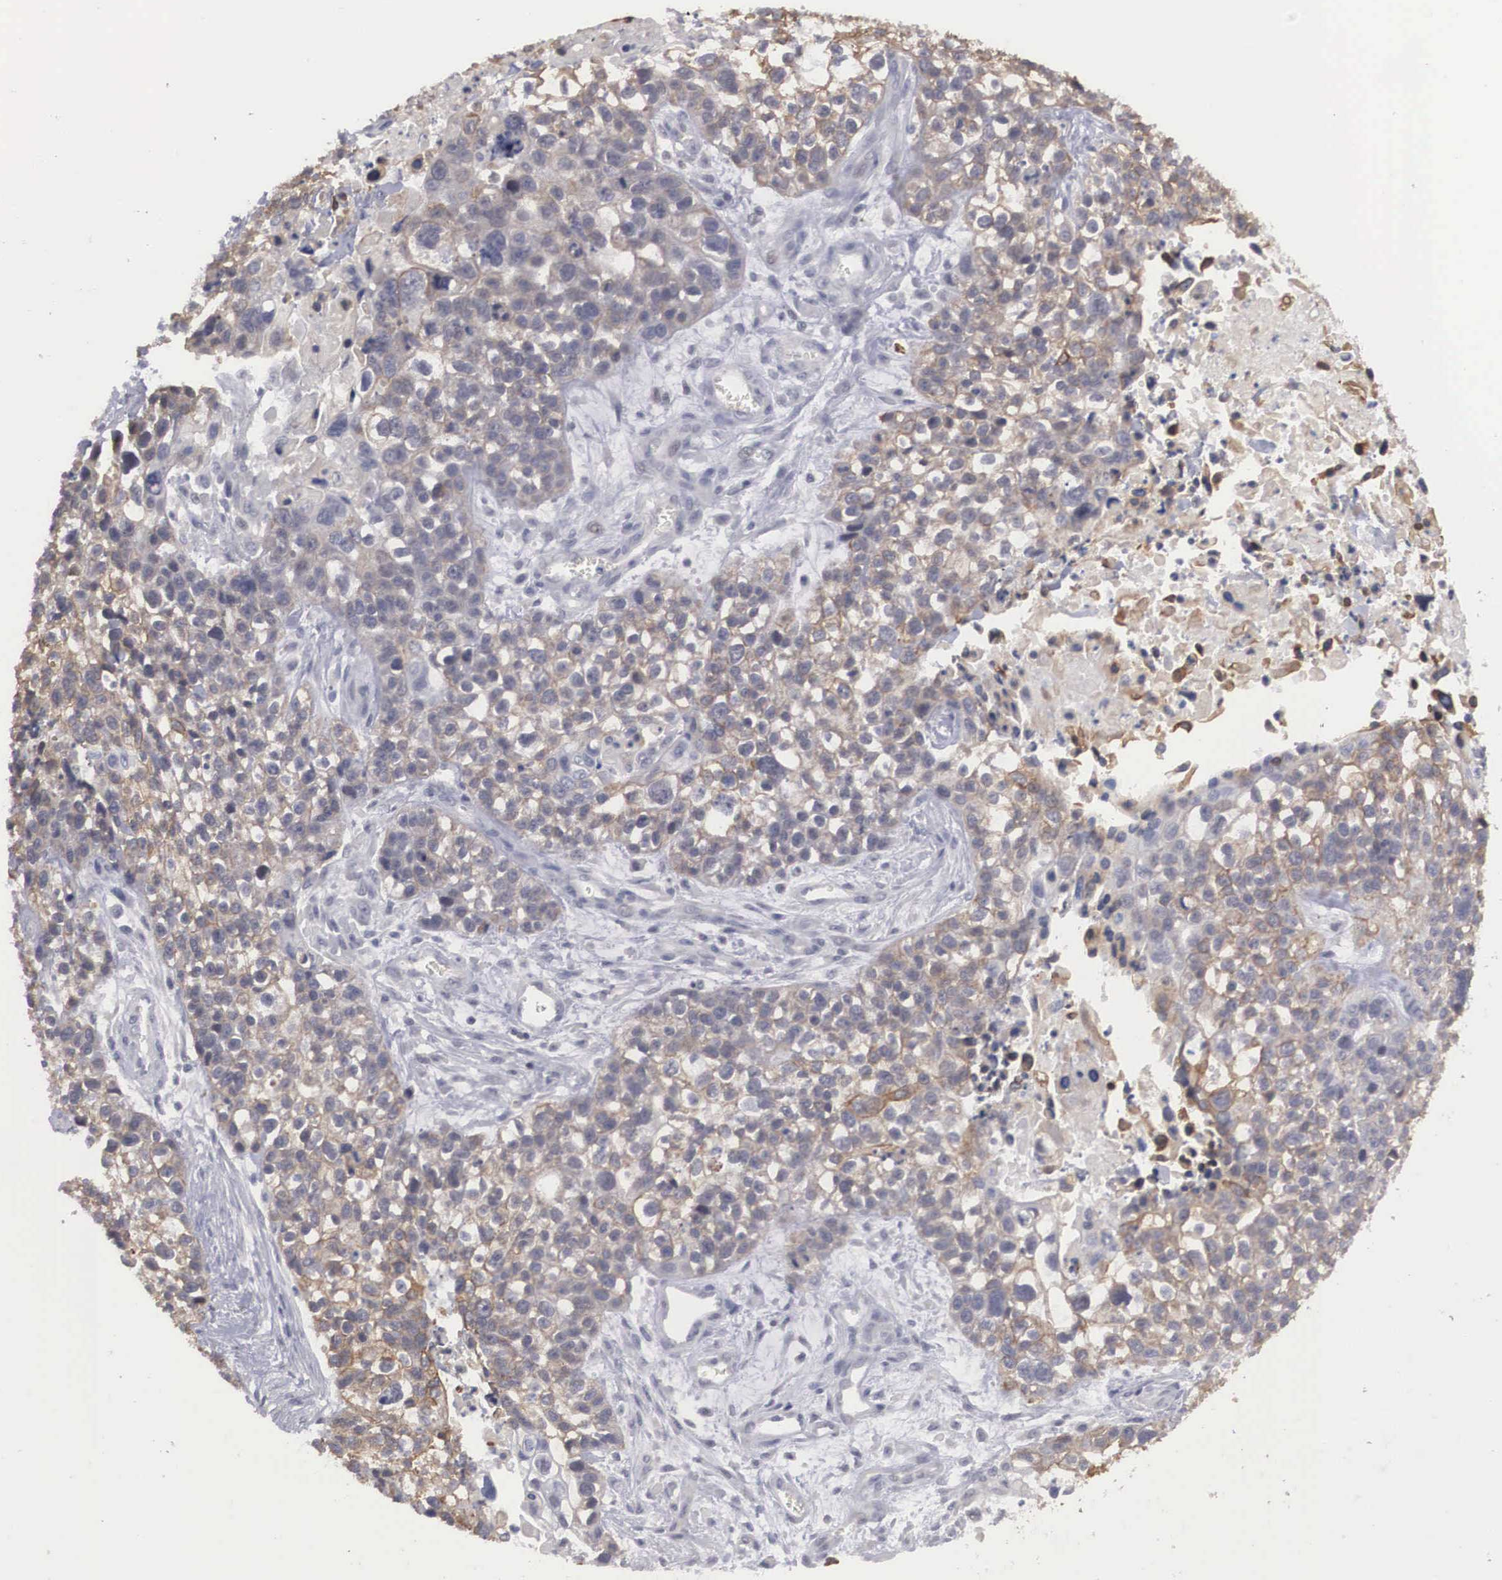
{"staining": {"intensity": "weak", "quantity": "25%-75%", "location": "cytoplasmic/membranous"}, "tissue": "lung cancer", "cell_type": "Tumor cells", "image_type": "cancer", "snomed": [{"axis": "morphology", "description": "Squamous cell carcinoma, NOS"}, {"axis": "topography", "description": "Lymph node"}, {"axis": "topography", "description": "Lung"}], "caption": "Lung cancer (squamous cell carcinoma) stained with a protein marker exhibits weak staining in tumor cells.", "gene": "WDR89", "patient": {"sex": "male", "age": 74}}